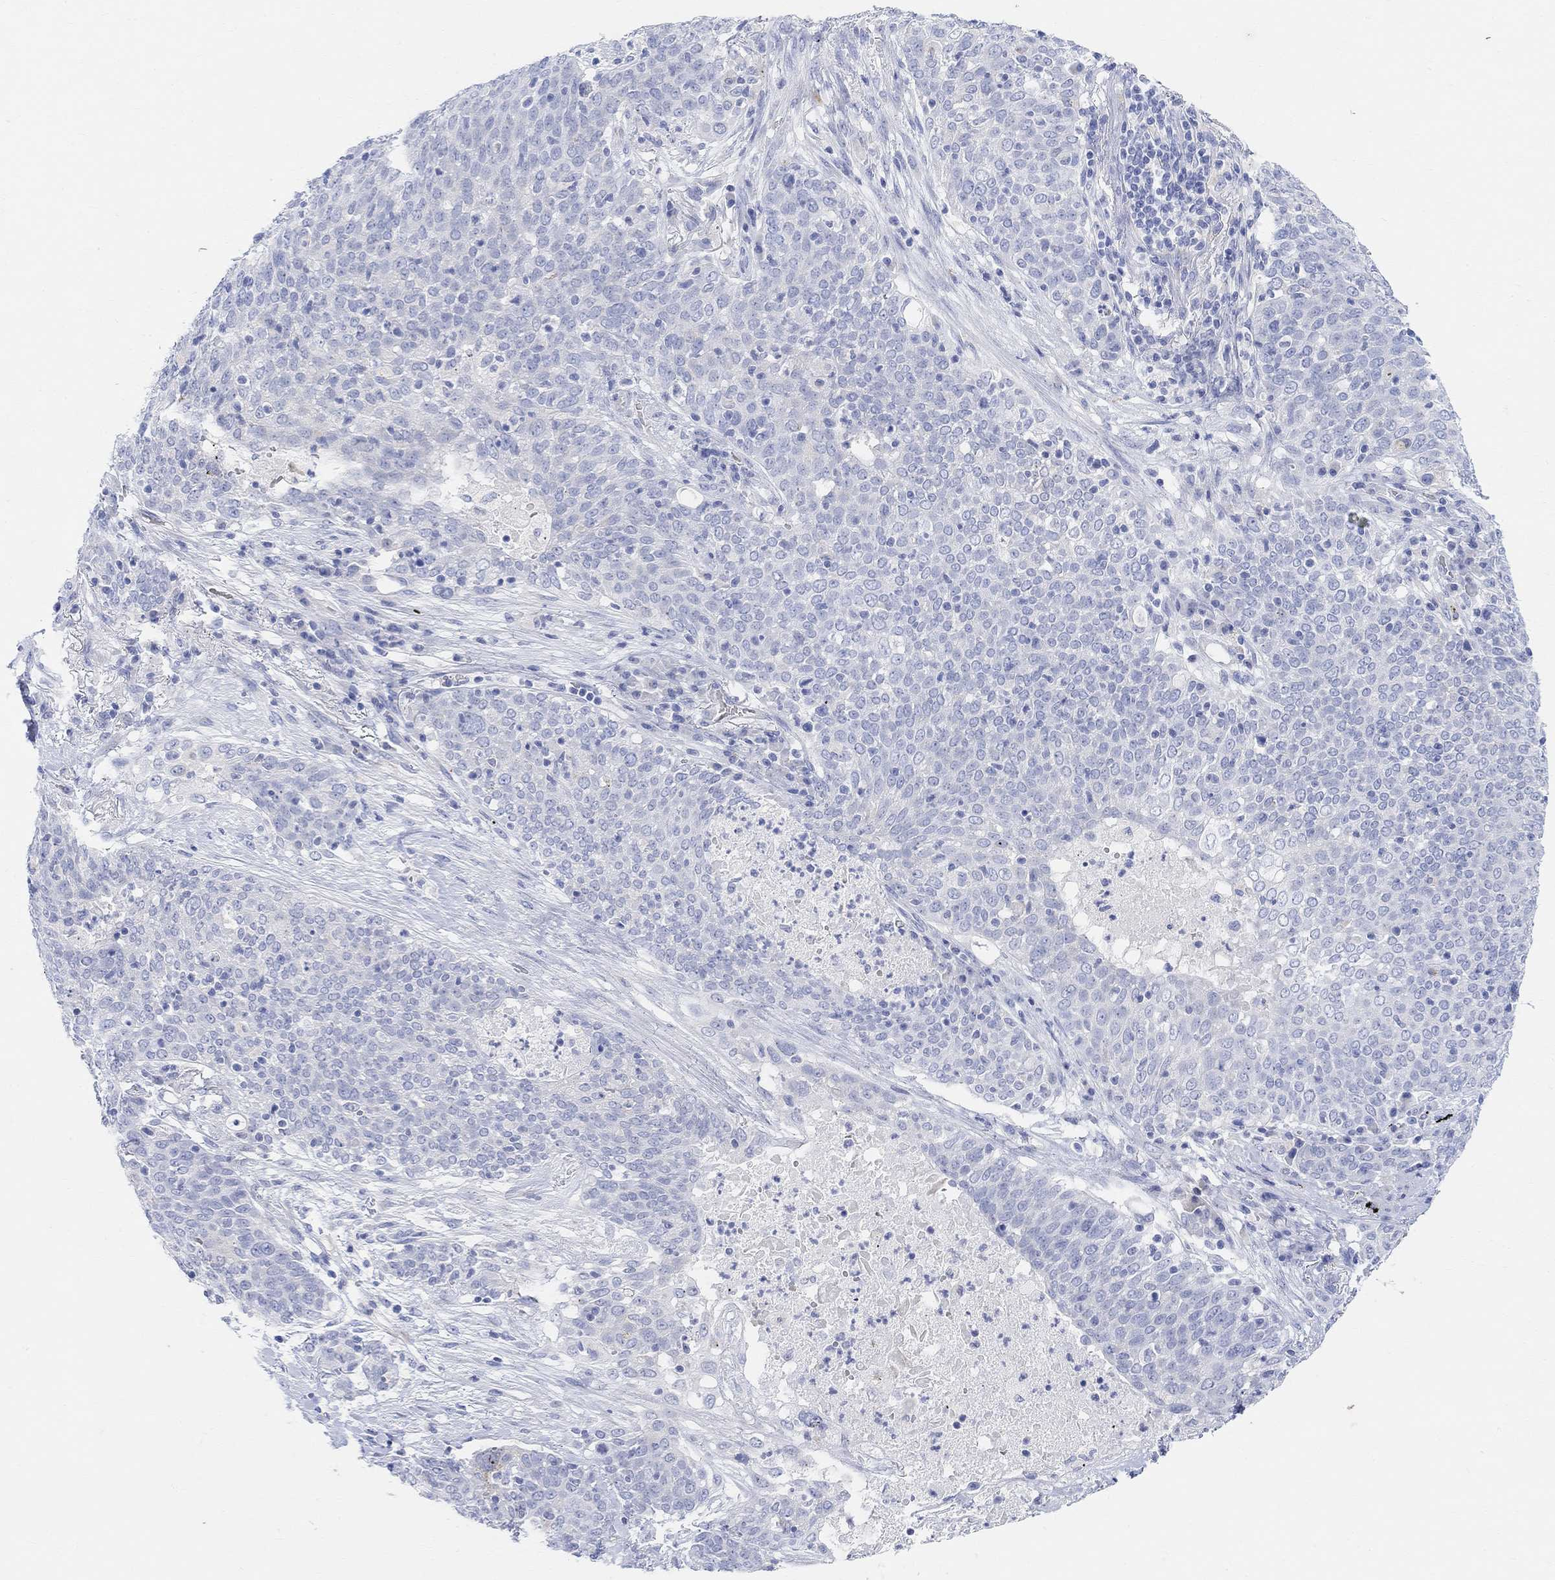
{"staining": {"intensity": "negative", "quantity": "none", "location": "none"}, "tissue": "lung cancer", "cell_type": "Tumor cells", "image_type": "cancer", "snomed": [{"axis": "morphology", "description": "Squamous cell carcinoma, NOS"}, {"axis": "topography", "description": "Lung"}], "caption": "The IHC photomicrograph has no significant positivity in tumor cells of squamous cell carcinoma (lung) tissue.", "gene": "RETNLB", "patient": {"sex": "male", "age": 82}}